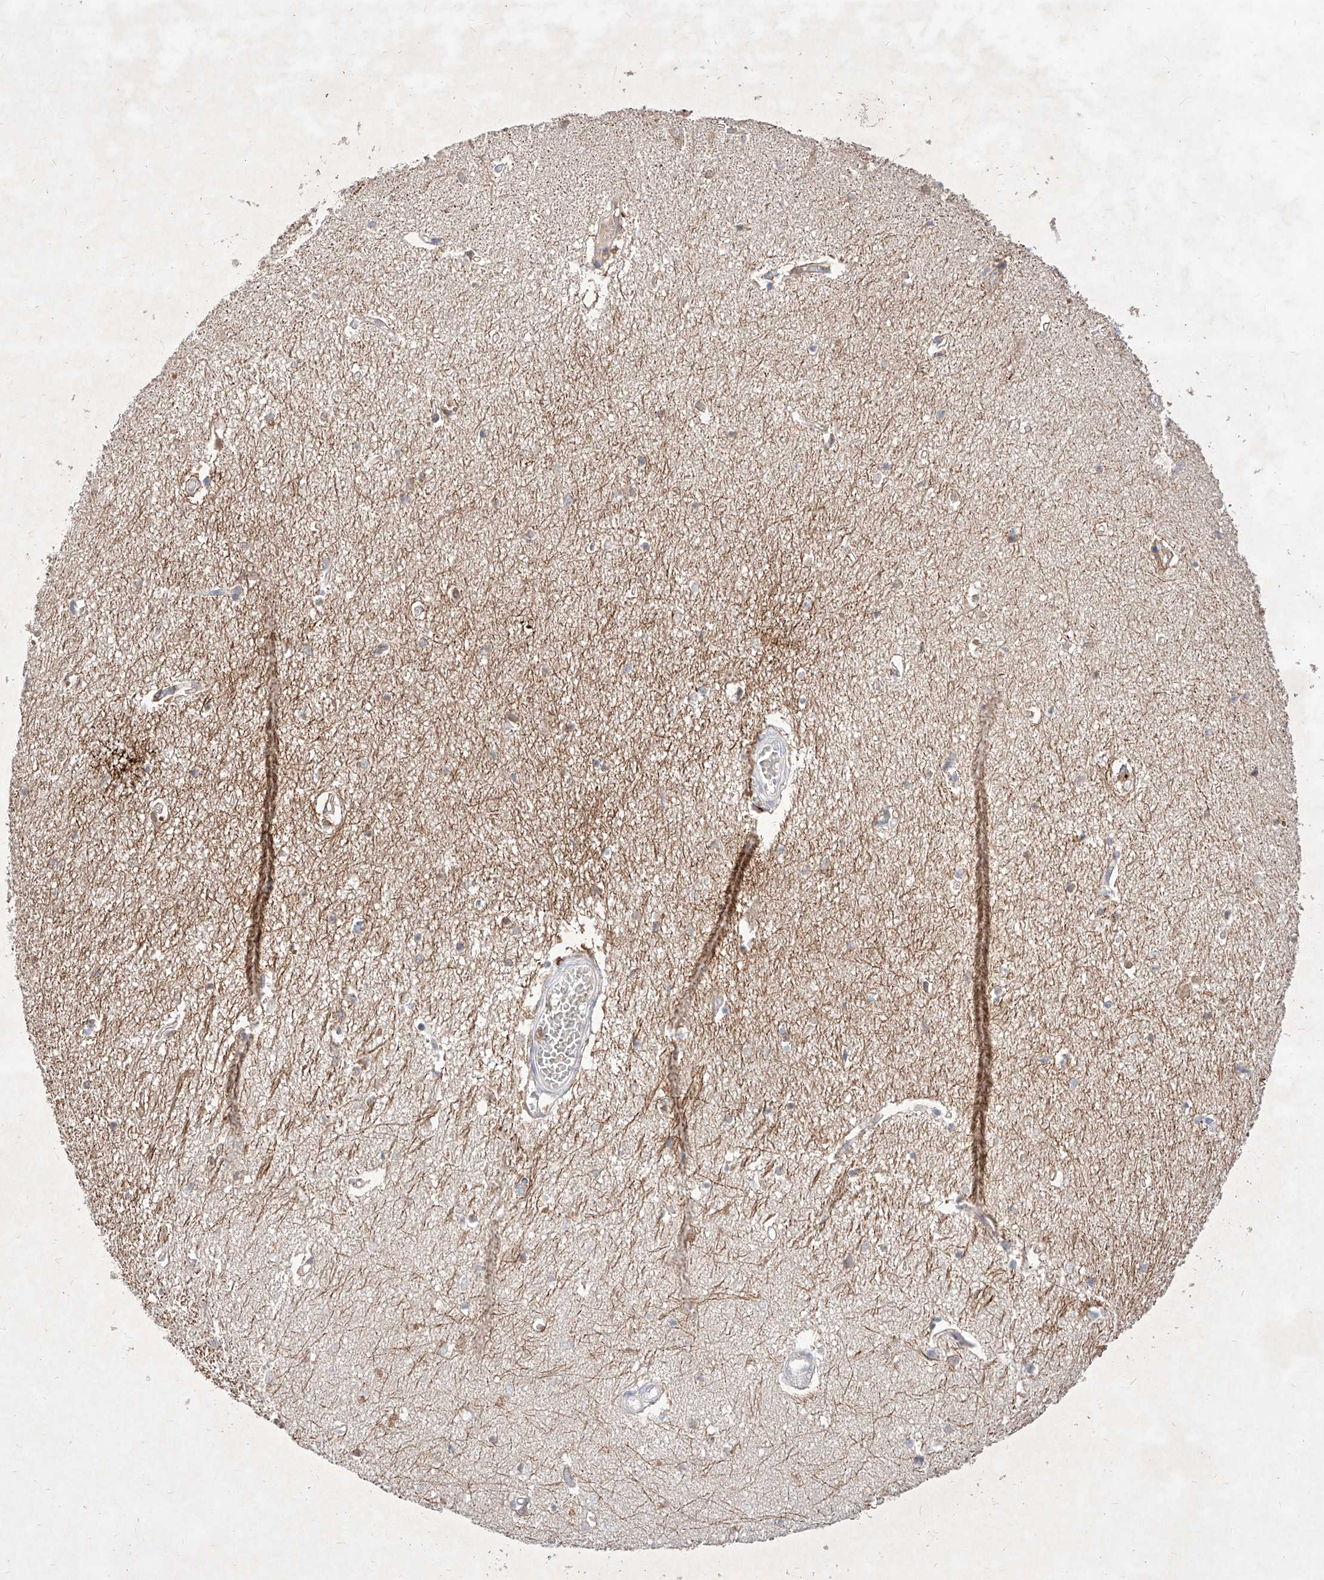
{"staining": {"intensity": "weak", "quantity": "<25%", "location": "cytoplasmic/membranous"}, "tissue": "hippocampus", "cell_type": "Glial cells", "image_type": "normal", "snomed": [{"axis": "morphology", "description": "Normal tissue, NOS"}, {"axis": "topography", "description": "Hippocampus"}], "caption": "This photomicrograph is of unremarkable hippocampus stained with immunohistochemistry to label a protein in brown with the nuclei are counter-stained blue. There is no positivity in glial cells. Nuclei are stained in blue.", "gene": "TSNAX", "patient": {"sex": "female", "age": 64}}